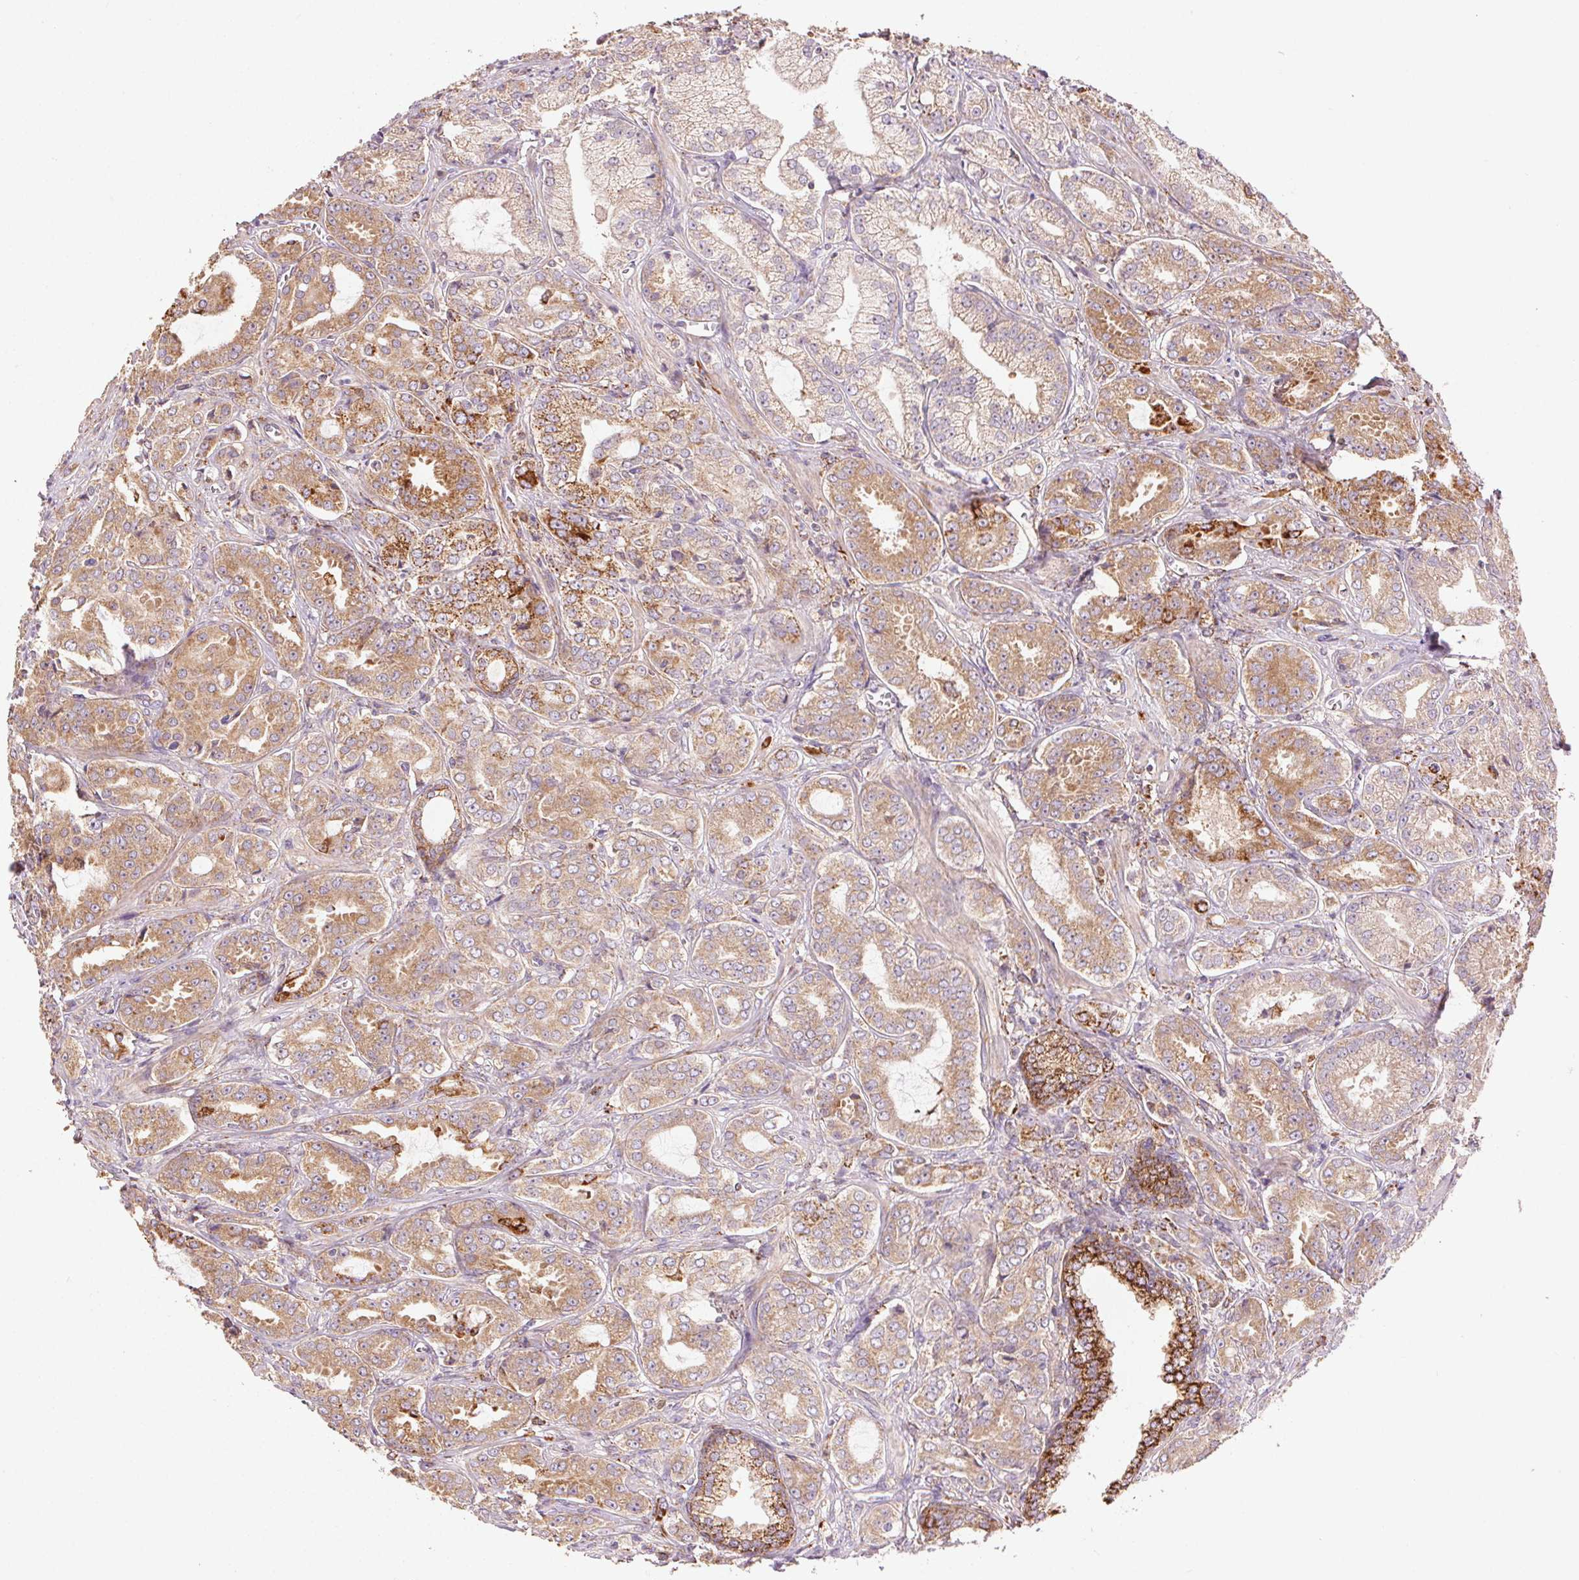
{"staining": {"intensity": "moderate", "quantity": "25%-75%", "location": "cytoplasmic/membranous"}, "tissue": "prostate cancer", "cell_type": "Tumor cells", "image_type": "cancer", "snomed": [{"axis": "morphology", "description": "Adenocarcinoma, High grade"}, {"axis": "topography", "description": "Prostate"}], "caption": "DAB (3,3'-diaminobenzidine) immunohistochemical staining of human prostate cancer (adenocarcinoma (high-grade)) shows moderate cytoplasmic/membranous protein positivity in about 25%-75% of tumor cells.", "gene": "FNBP1L", "patient": {"sex": "male", "age": 64}}